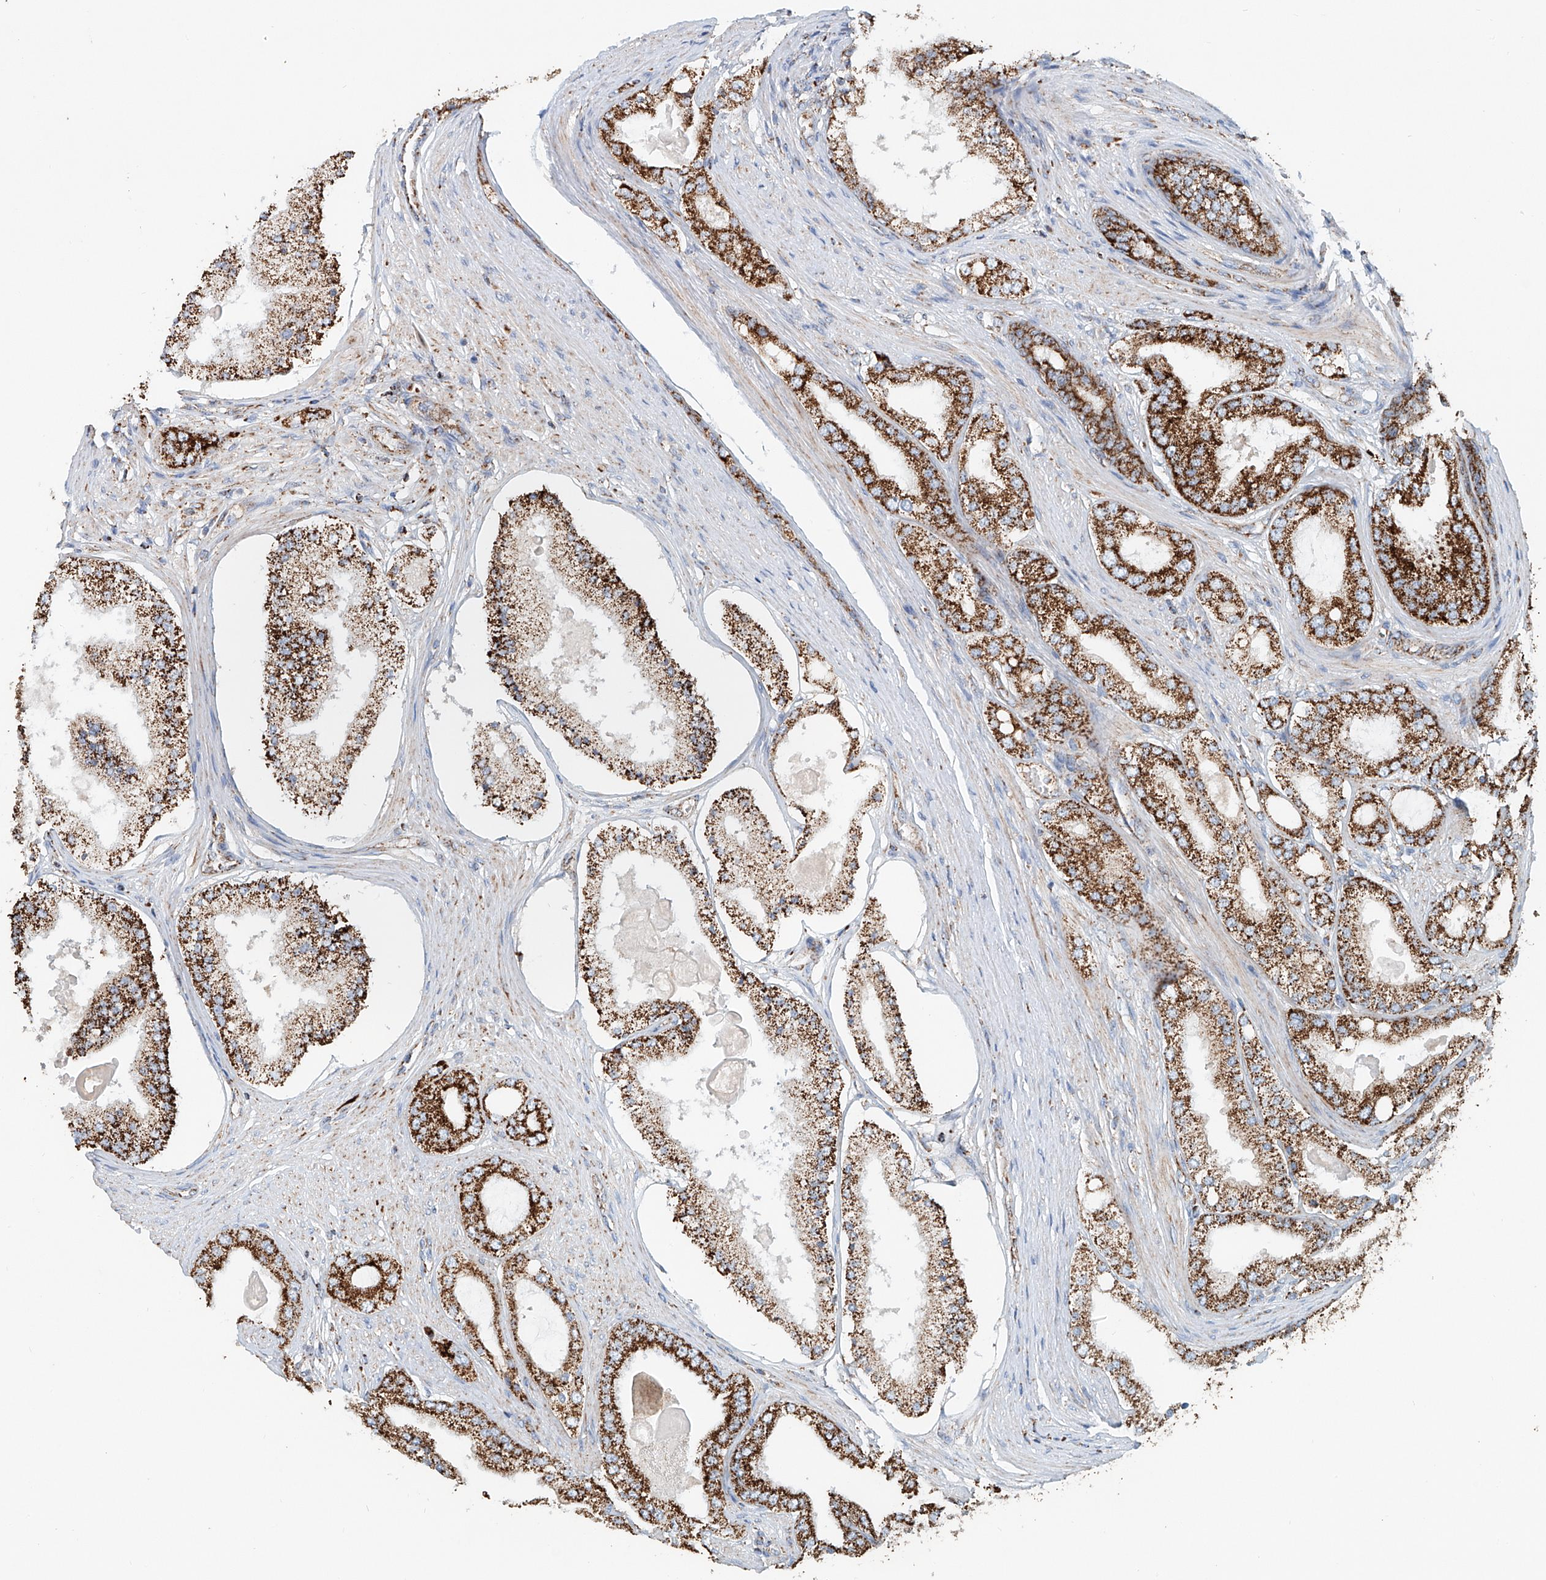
{"staining": {"intensity": "strong", "quantity": ">75%", "location": "cytoplasmic/membranous"}, "tissue": "prostate cancer", "cell_type": "Tumor cells", "image_type": "cancer", "snomed": [{"axis": "morphology", "description": "Adenocarcinoma, High grade"}, {"axis": "topography", "description": "Prostate"}], "caption": "This micrograph demonstrates prostate cancer (adenocarcinoma (high-grade)) stained with immunohistochemistry to label a protein in brown. The cytoplasmic/membranous of tumor cells show strong positivity for the protein. Nuclei are counter-stained blue.", "gene": "CARD10", "patient": {"sex": "male", "age": 60}}